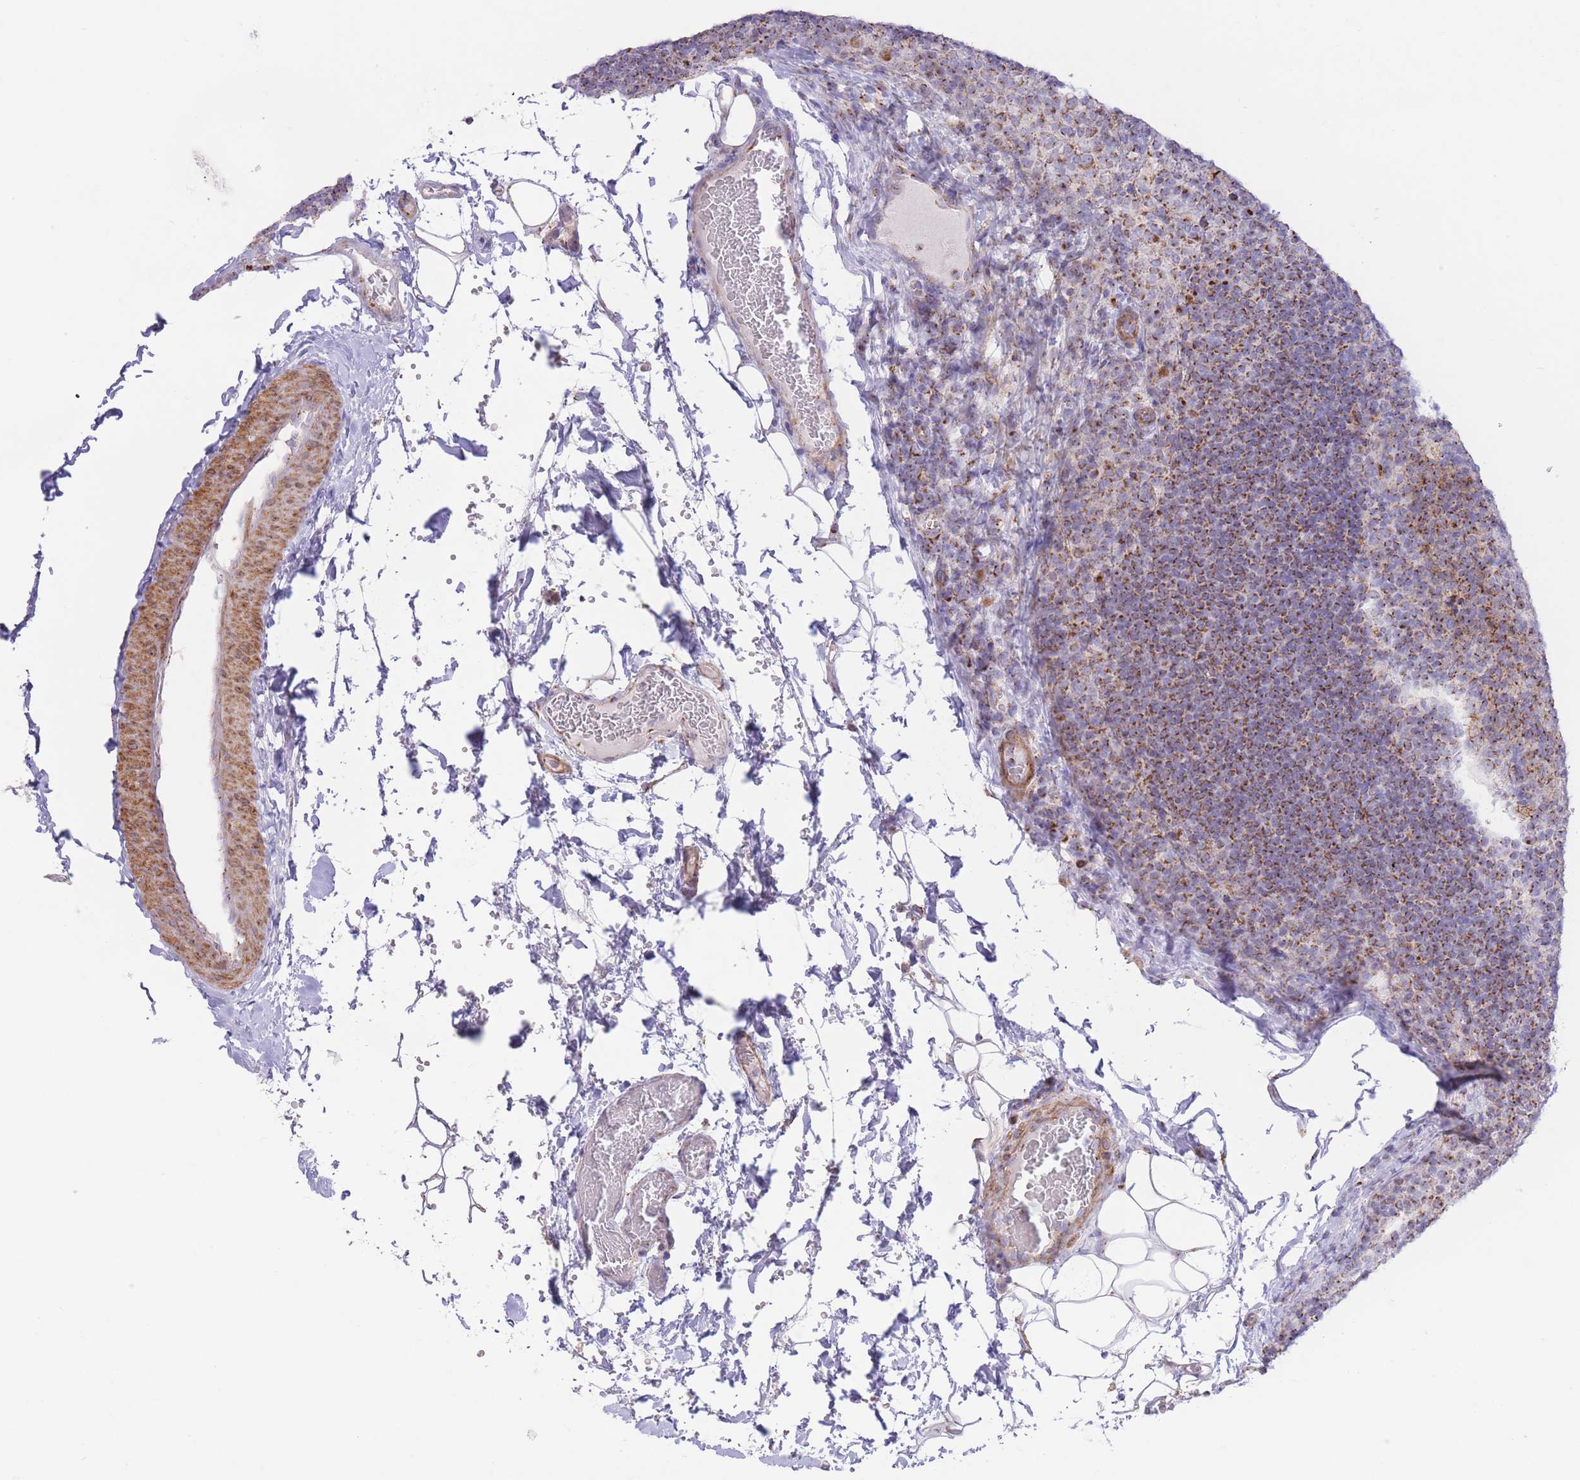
{"staining": {"intensity": "negative", "quantity": "none", "location": "none"}, "tissue": "lymph node", "cell_type": "Germinal center cells", "image_type": "normal", "snomed": [{"axis": "morphology", "description": "Normal tissue, NOS"}, {"axis": "topography", "description": "Lymph node"}], "caption": "A photomicrograph of human lymph node is negative for staining in germinal center cells. The staining was performed using DAB (3,3'-diaminobenzidine) to visualize the protein expression in brown, while the nuclei were stained in blue with hematoxylin (Magnification: 20x).", "gene": "MPND", "patient": {"sex": "female", "age": 31}}